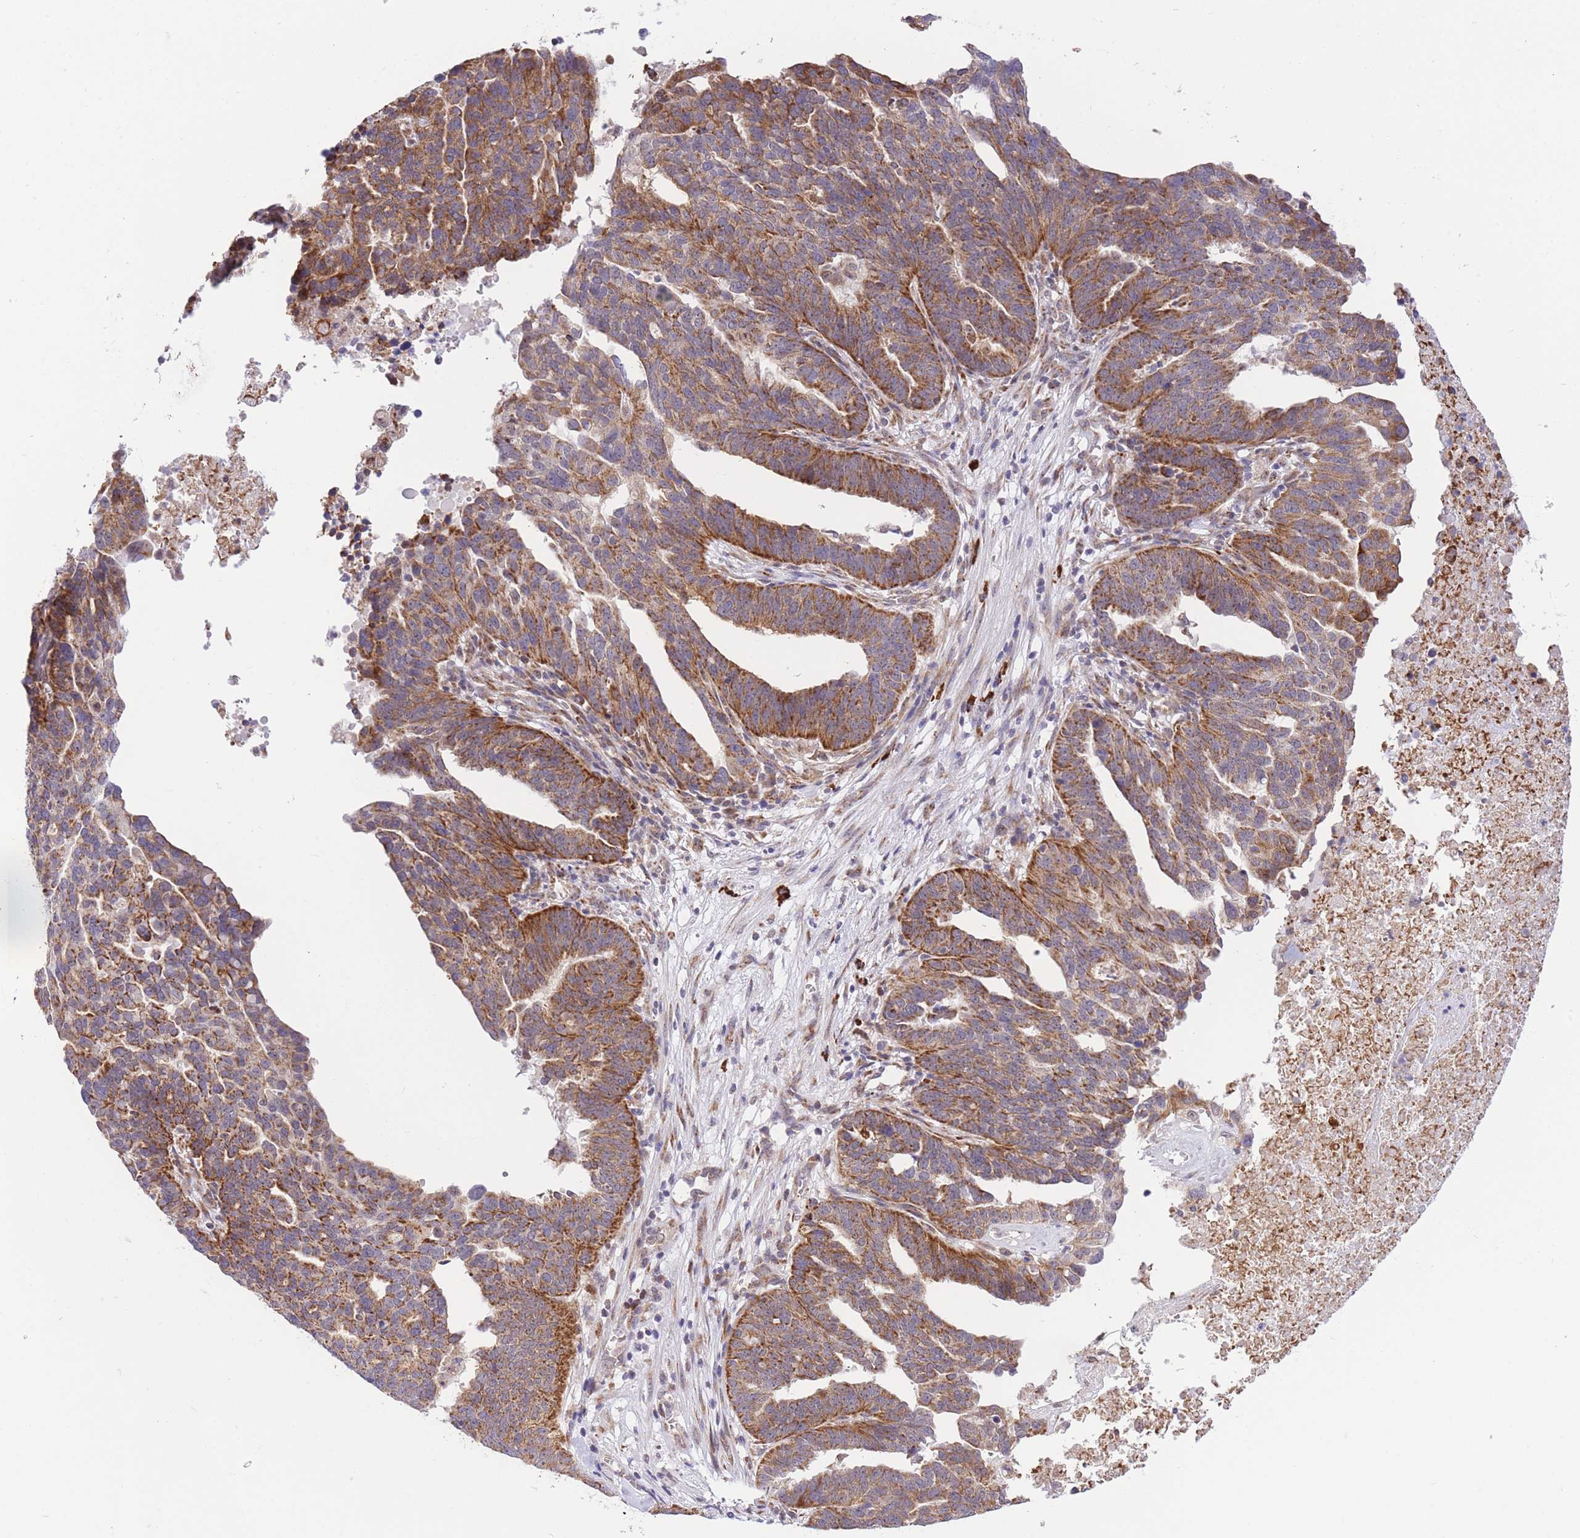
{"staining": {"intensity": "moderate", "quantity": "25%-75%", "location": "cytoplasmic/membranous"}, "tissue": "ovarian cancer", "cell_type": "Tumor cells", "image_type": "cancer", "snomed": [{"axis": "morphology", "description": "Cystadenocarcinoma, serous, NOS"}, {"axis": "topography", "description": "Ovary"}], "caption": "Brown immunohistochemical staining in human ovarian serous cystadenocarcinoma exhibits moderate cytoplasmic/membranous expression in about 25%-75% of tumor cells.", "gene": "EXOSC8", "patient": {"sex": "female", "age": 59}}